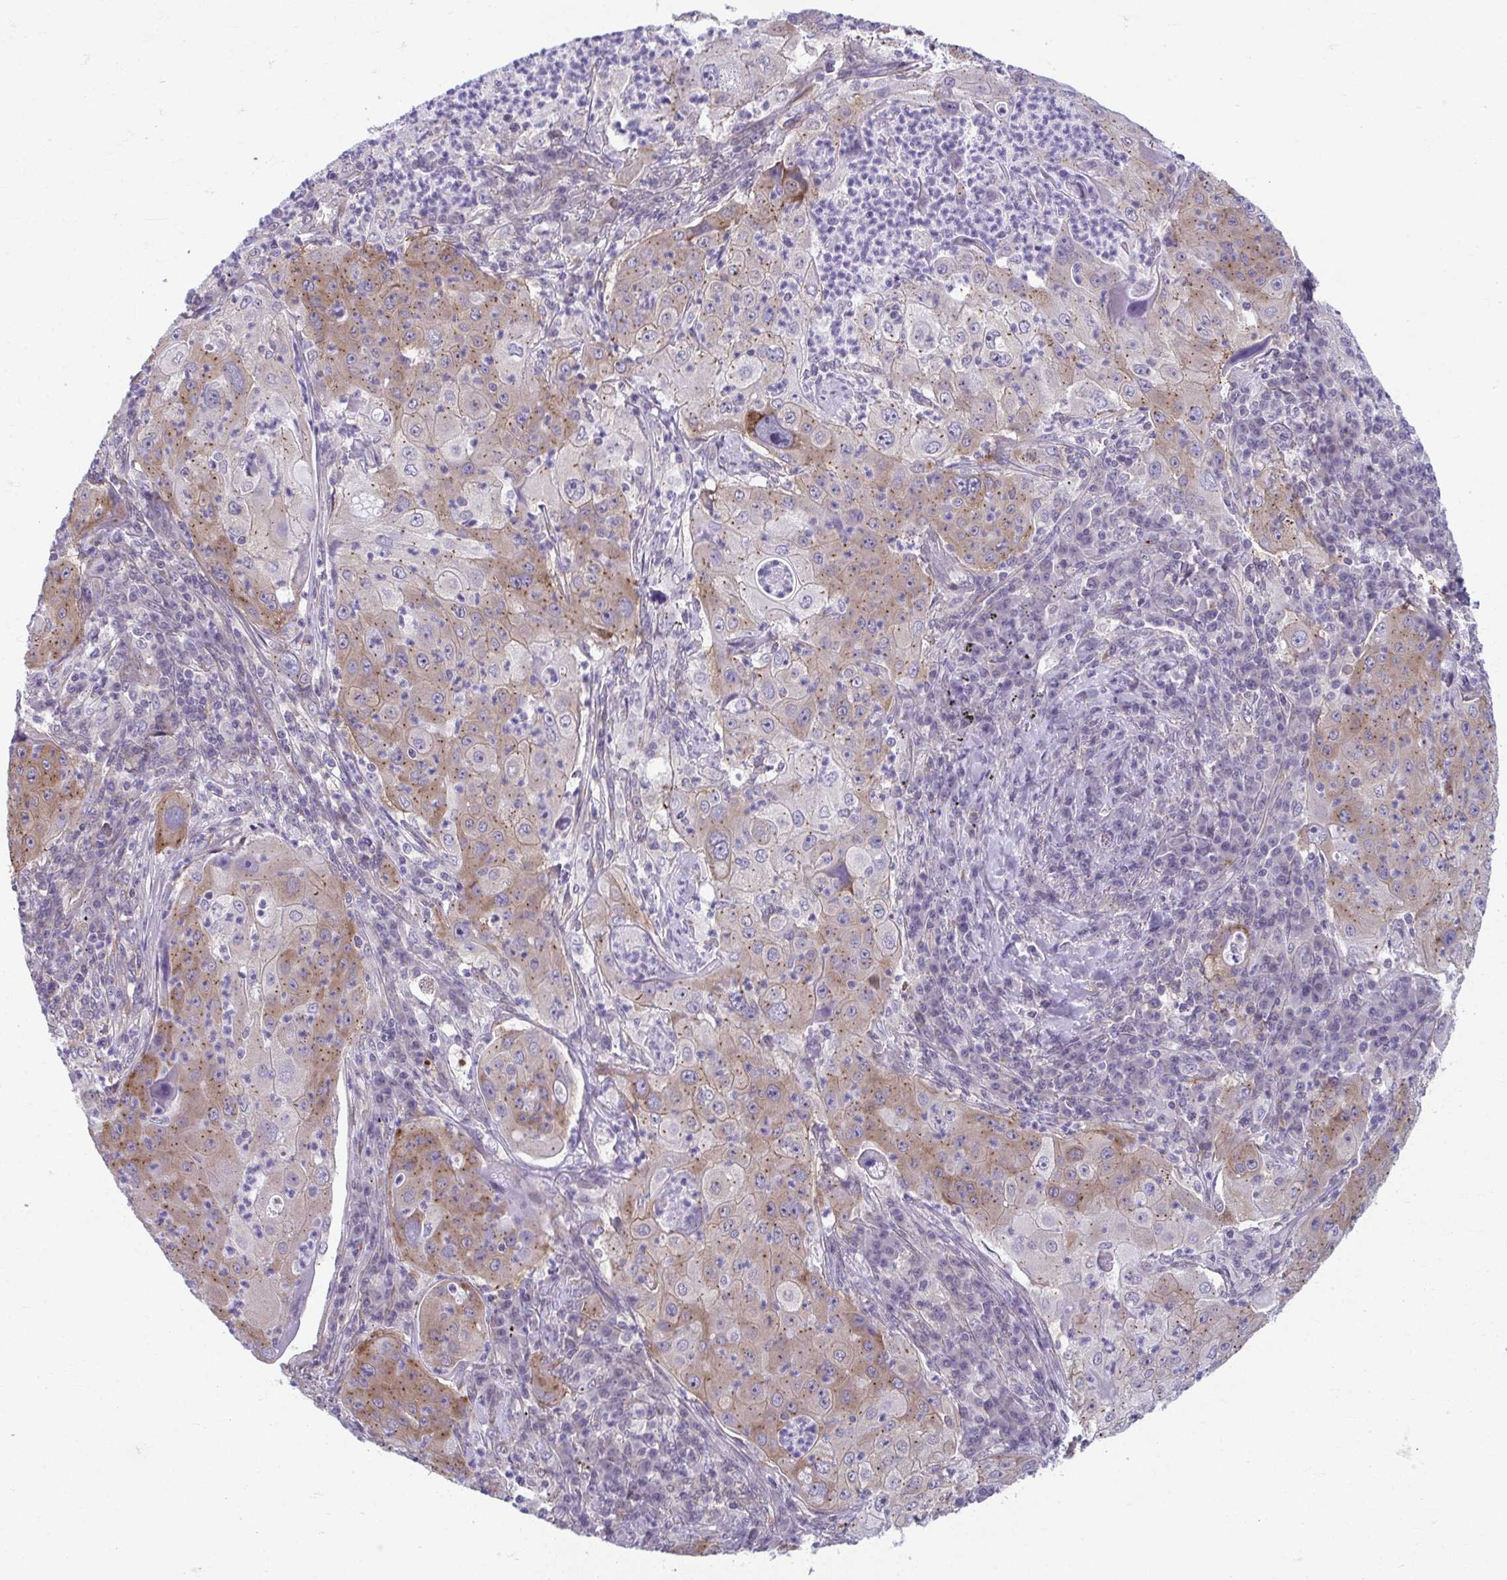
{"staining": {"intensity": "moderate", "quantity": "25%-75%", "location": "cytoplasmic/membranous"}, "tissue": "lung cancer", "cell_type": "Tumor cells", "image_type": "cancer", "snomed": [{"axis": "morphology", "description": "Squamous cell carcinoma, NOS"}, {"axis": "topography", "description": "Lung"}], "caption": "This histopathology image demonstrates lung squamous cell carcinoma stained with IHC to label a protein in brown. The cytoplasmic/membranous of tumor cells show moderate positivity for the protein. Nuclei are counter-stained blue.", "gene": "TMEM108", "patient": {"sex": "female", "age": 59}}